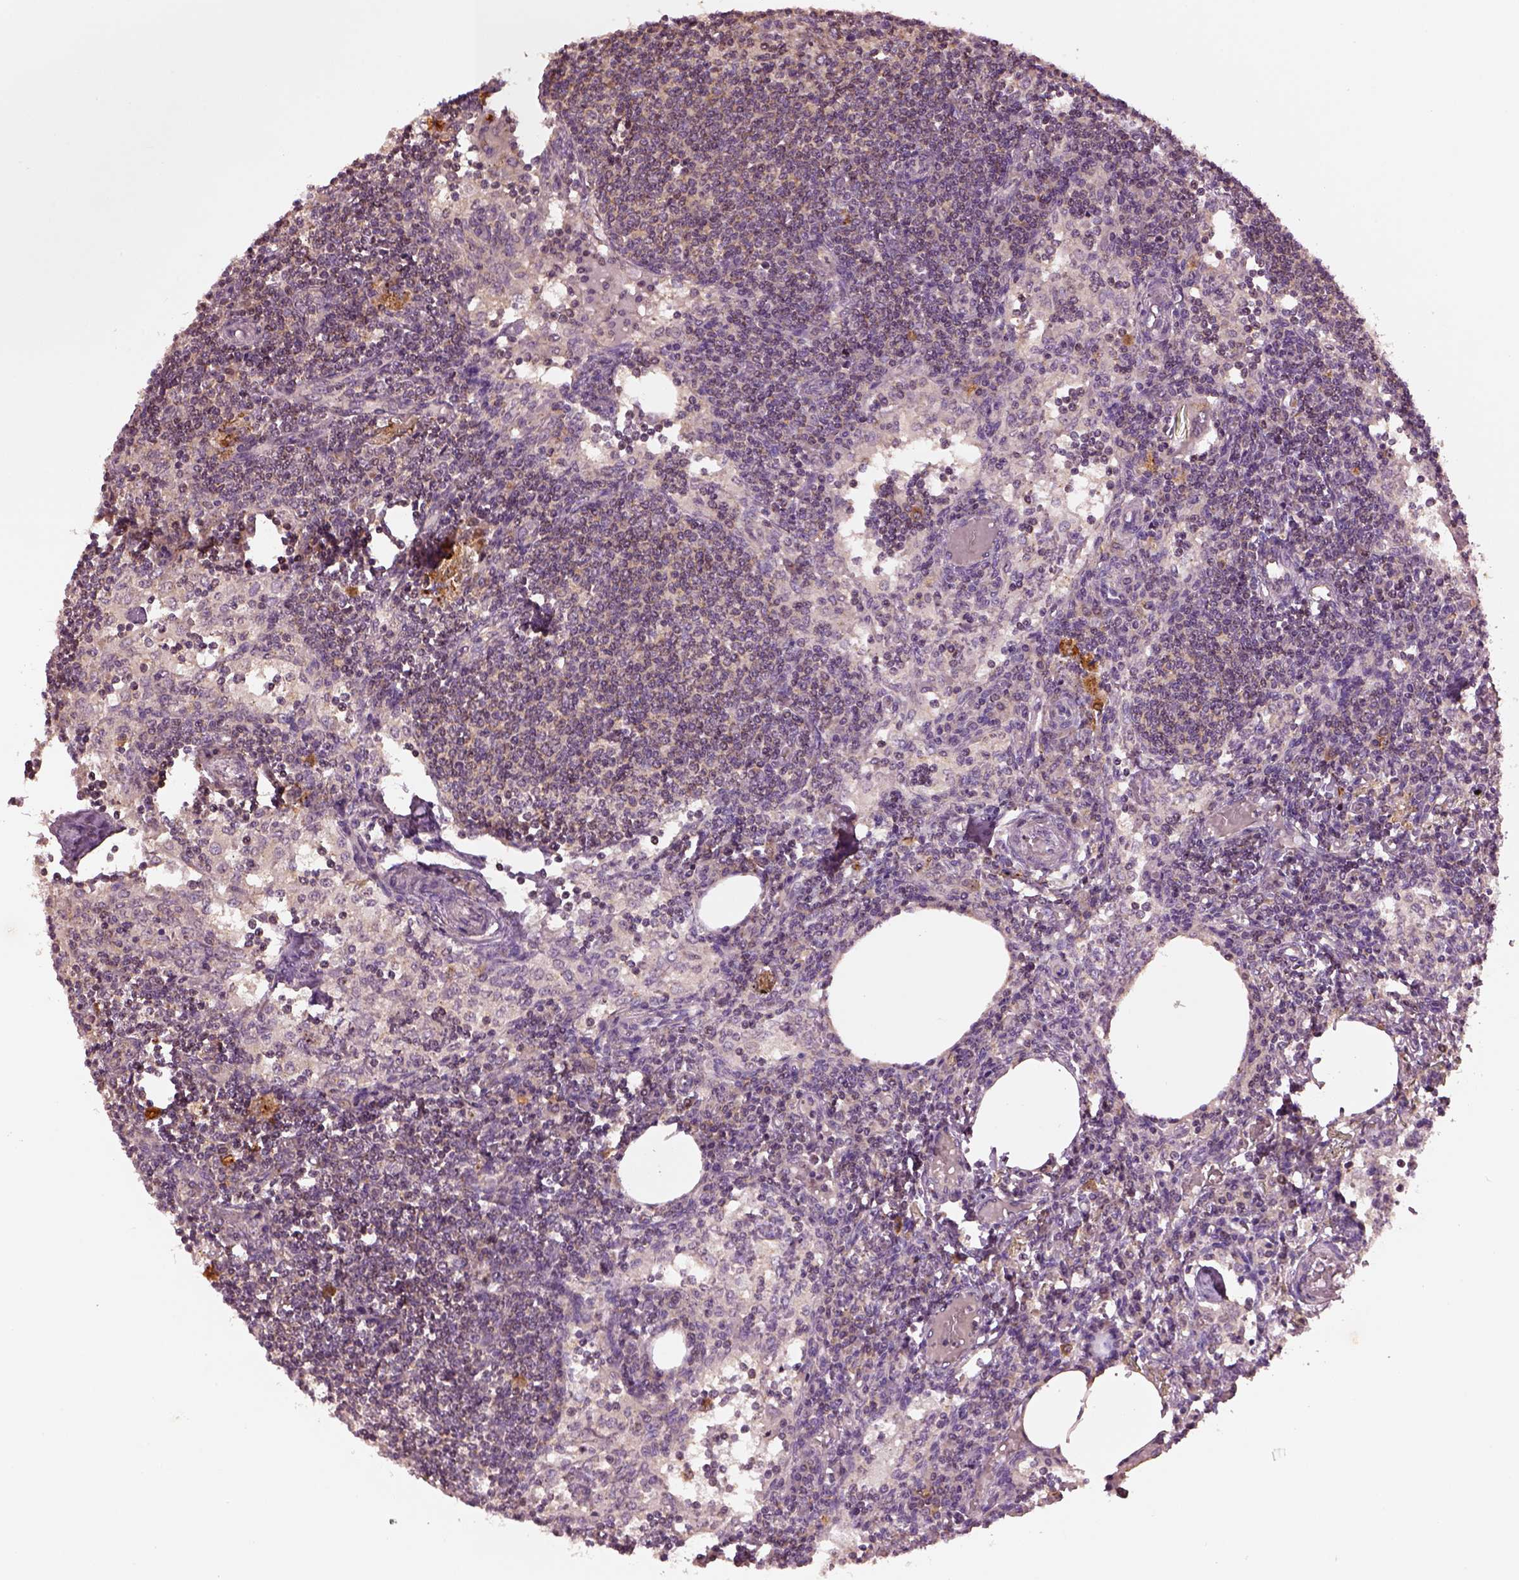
{"staining": {"intensity": "moderate", "quantity": ">75%", "location": "cytoplasmic/membranous"}, "tissue": "lymph node", "cell_type": "Germinal center cells", "image_type": "normal", "snomed": [{"axis": "morphology", "description": "Normal tissue, NOS"}, {"axis": "topography", "description": "Lymph node"}], "caption": "Brown immunohistochemical staining in unremarkable lymph node reveals moderate cytoplasmic/membranous expression in approximately >75% of germinal center cells. (IHC, brightfield microscopy, high magnification).", "gene": "MTHFS", "patient": {"sex": "female", "age": 69}}